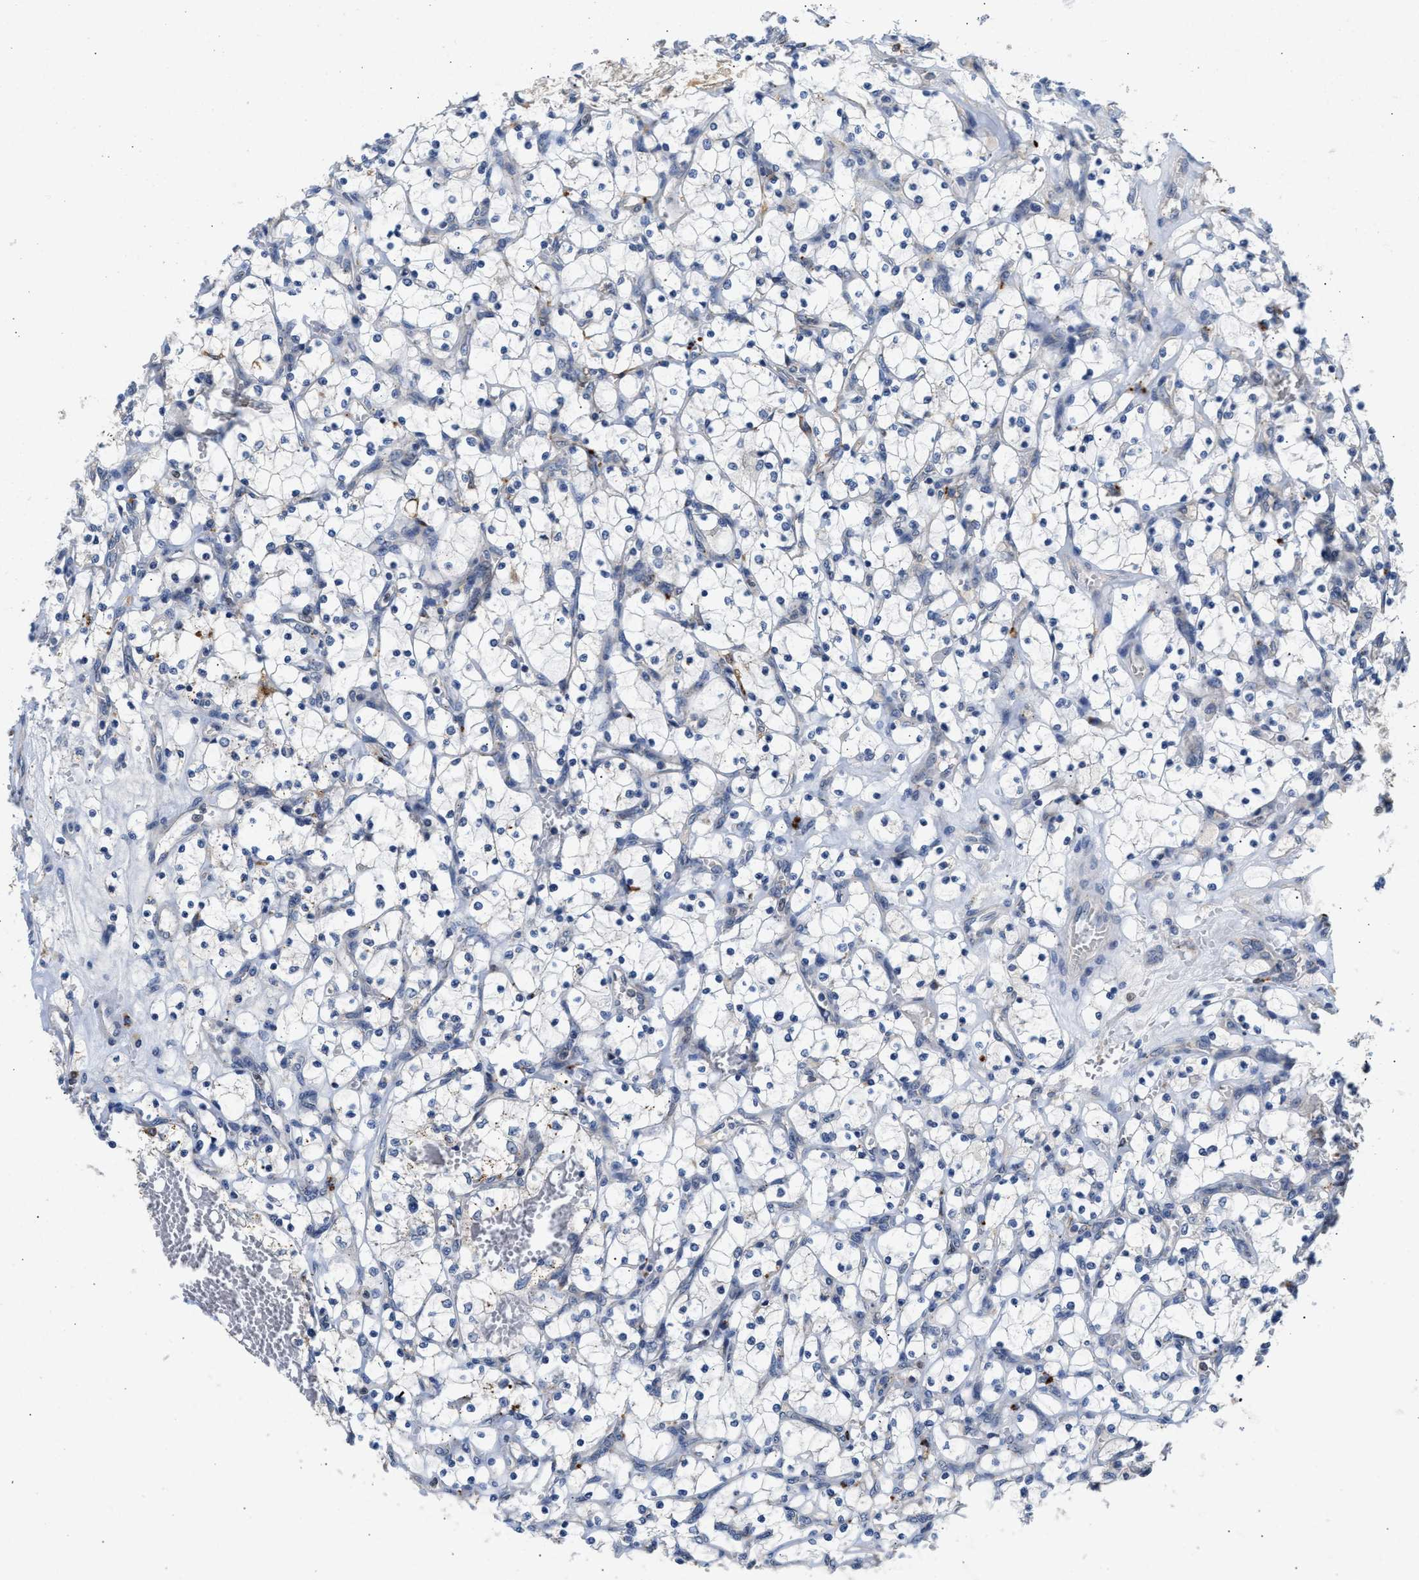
{"staining": {"intensity": "negative", "quantity": "none", "location": "none"}, "tissue": "renal cancer", "cell_type": "Tumor cells", "image_type": "cancer", "snomed": [{"axis": "morphology", "description": "Adenocarcinoma, NOS"}, {"axis": "topography", "description": "Kidney"}], "caption": "Renal cancer was stained to show a protein in brown. There is no significant staining in tumor cells. (DAB immunohistochemistry (IHC) visualized using brightfield microscopy, high magnification).", "gene": "PPM1L", "patient": {"sex": "female", "age": 69}}